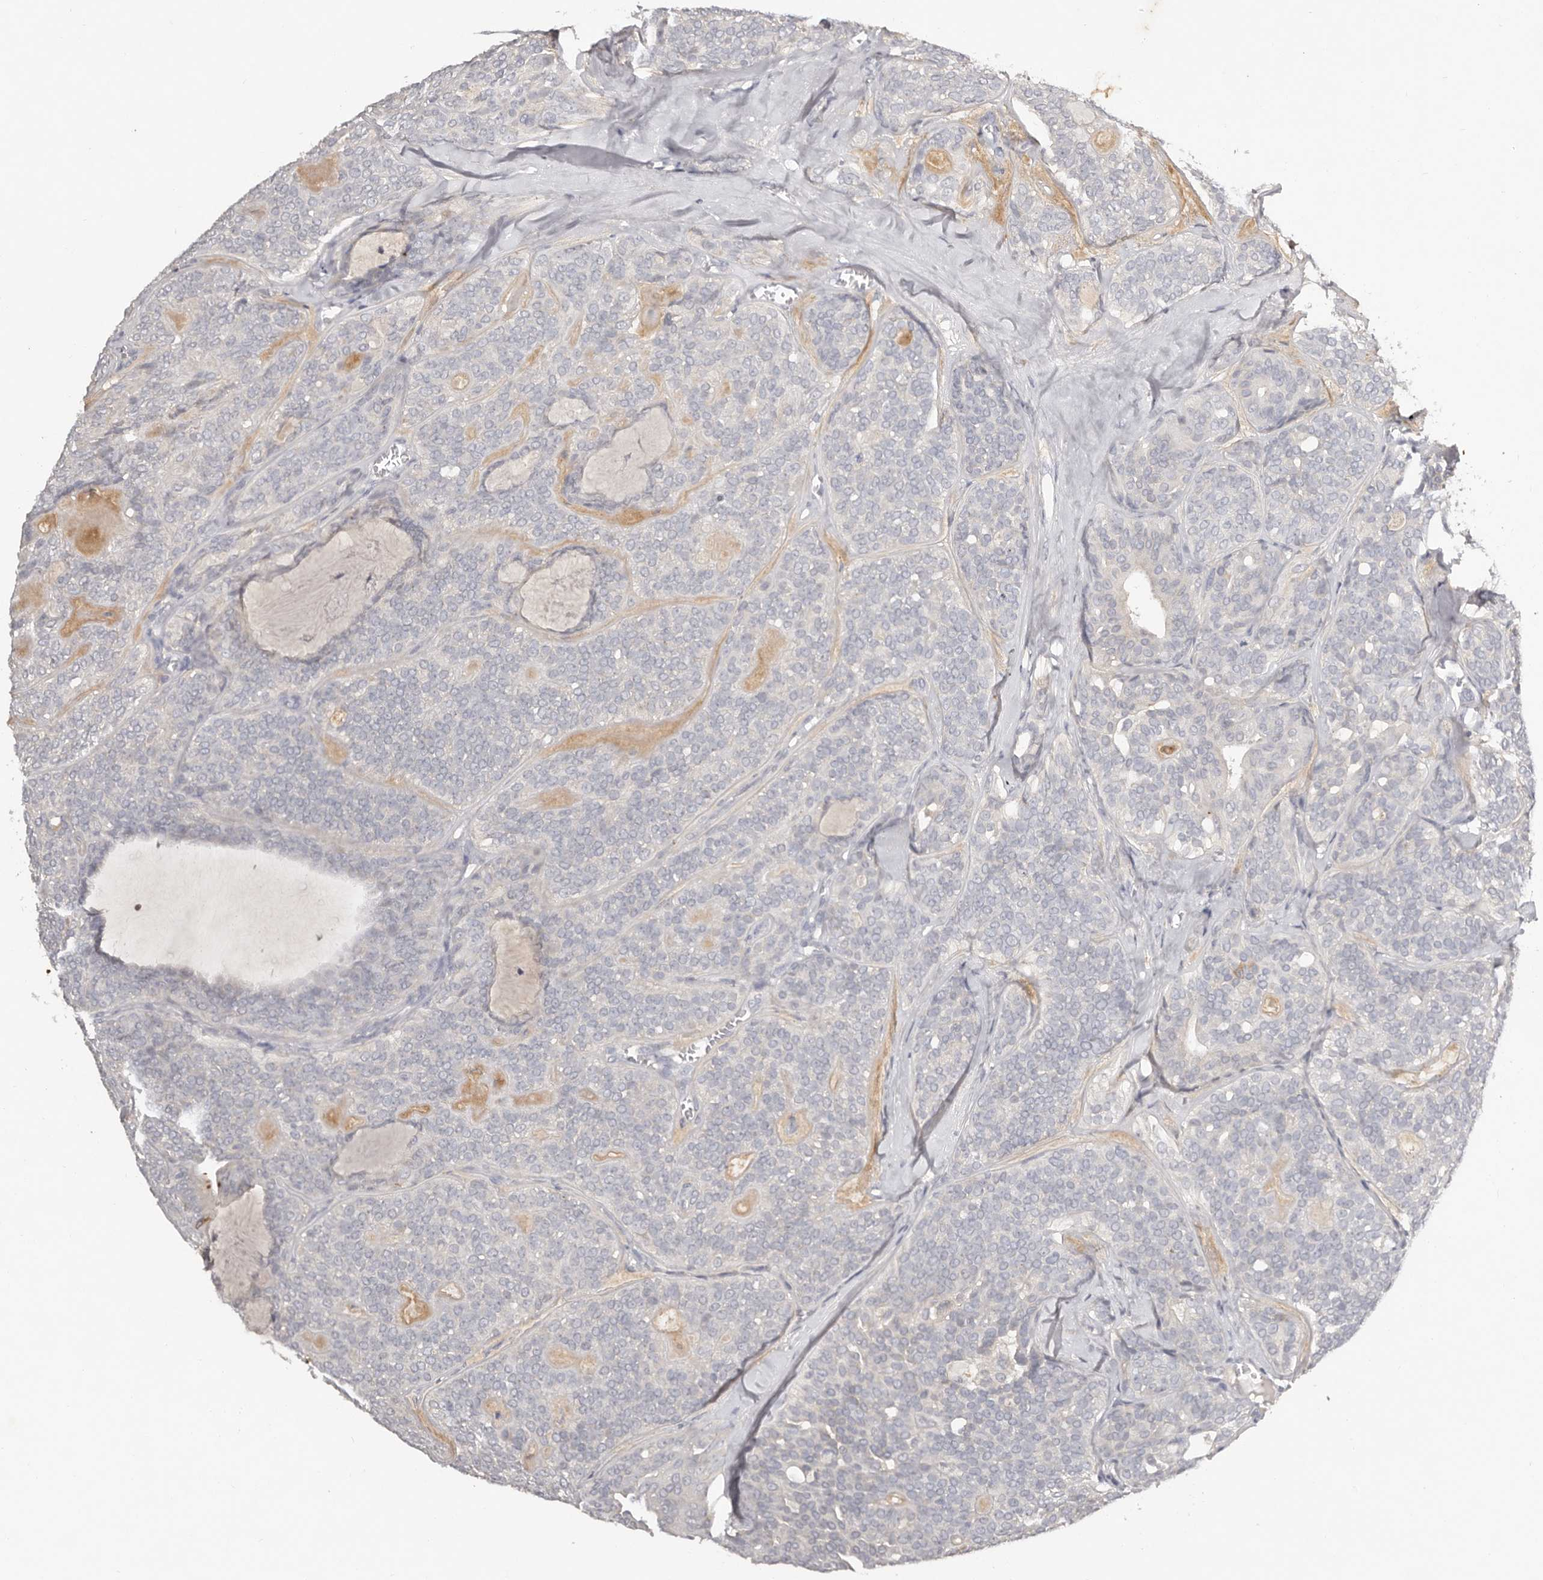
{"staining": {"intensity": "negative", "quantity": "none", "location": "none"}, "tissue": "head and neck cancer", "cell_type": "Tumor cells", "image_type": "cancer", "snomed": [{"axis": "morphology", "description": "Adenocarcinoma, NOS"}, {"axis": "topography", "description": "Head-Neck"}], "caption": "This is an IHC photomicrograph of head and neck cancer (adenocarcinoma). There is no staining in tumor cells.", "gene": "SCUBE2", "patient": {"sex": "male", "age": 66}}